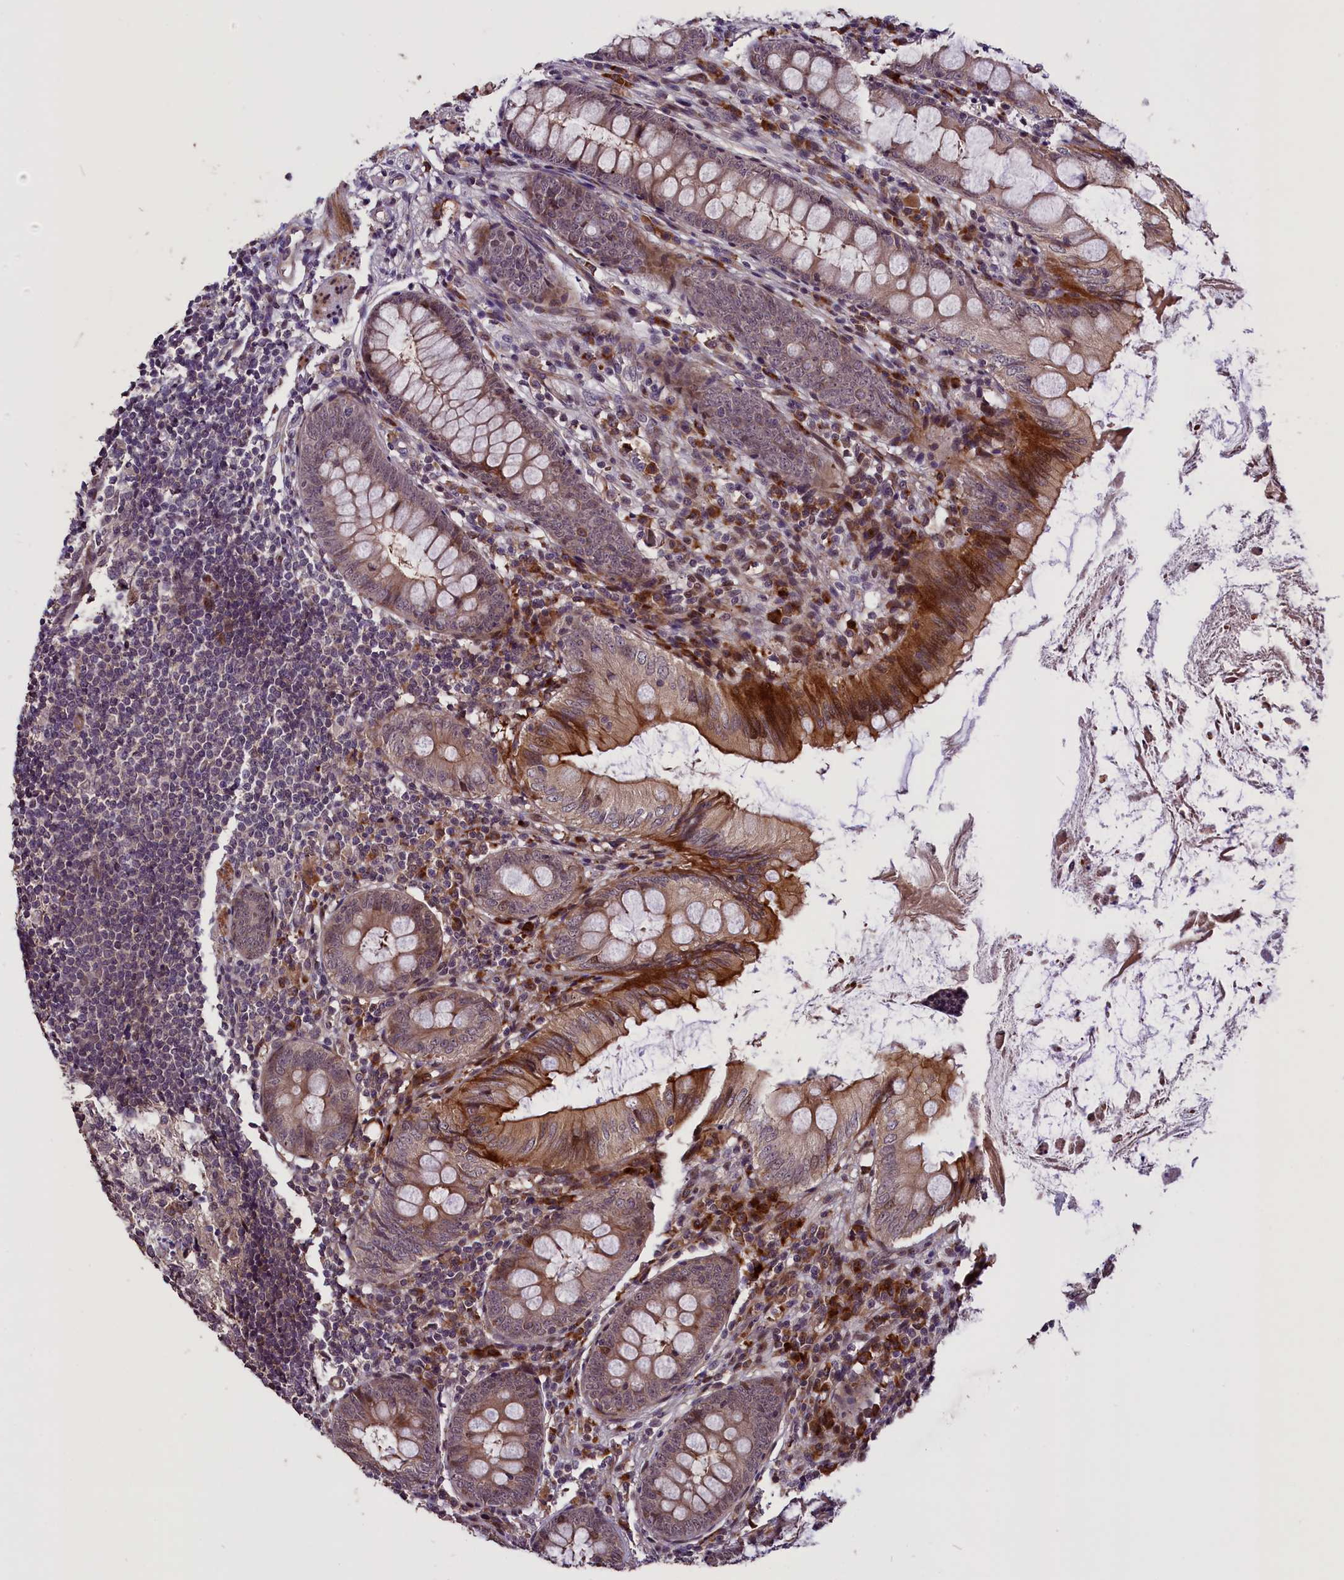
{"staining": {"intensity": "strong", "quantity": "25%-75%", "location": "cytoplasmic/membranous"}, "tissue": "appendix", "cell_type": "Glandular cells", "image_type": "normal", "snomed": [{"axis": "morphology", "description": "Normal tissue, NOS"}, {"axis": "topography", "description": "Appendix"}], "caption": "Immunohistochemical staining of normal appendix displays 25%-75% levels of strong cytoplasmic/membranous protein expression in about 25%-75% of glandular cells. (IHC, brightfield microscopy, high magnification).", "gene": "ENHO", "patient": {"sex": "female", "age": 77}}